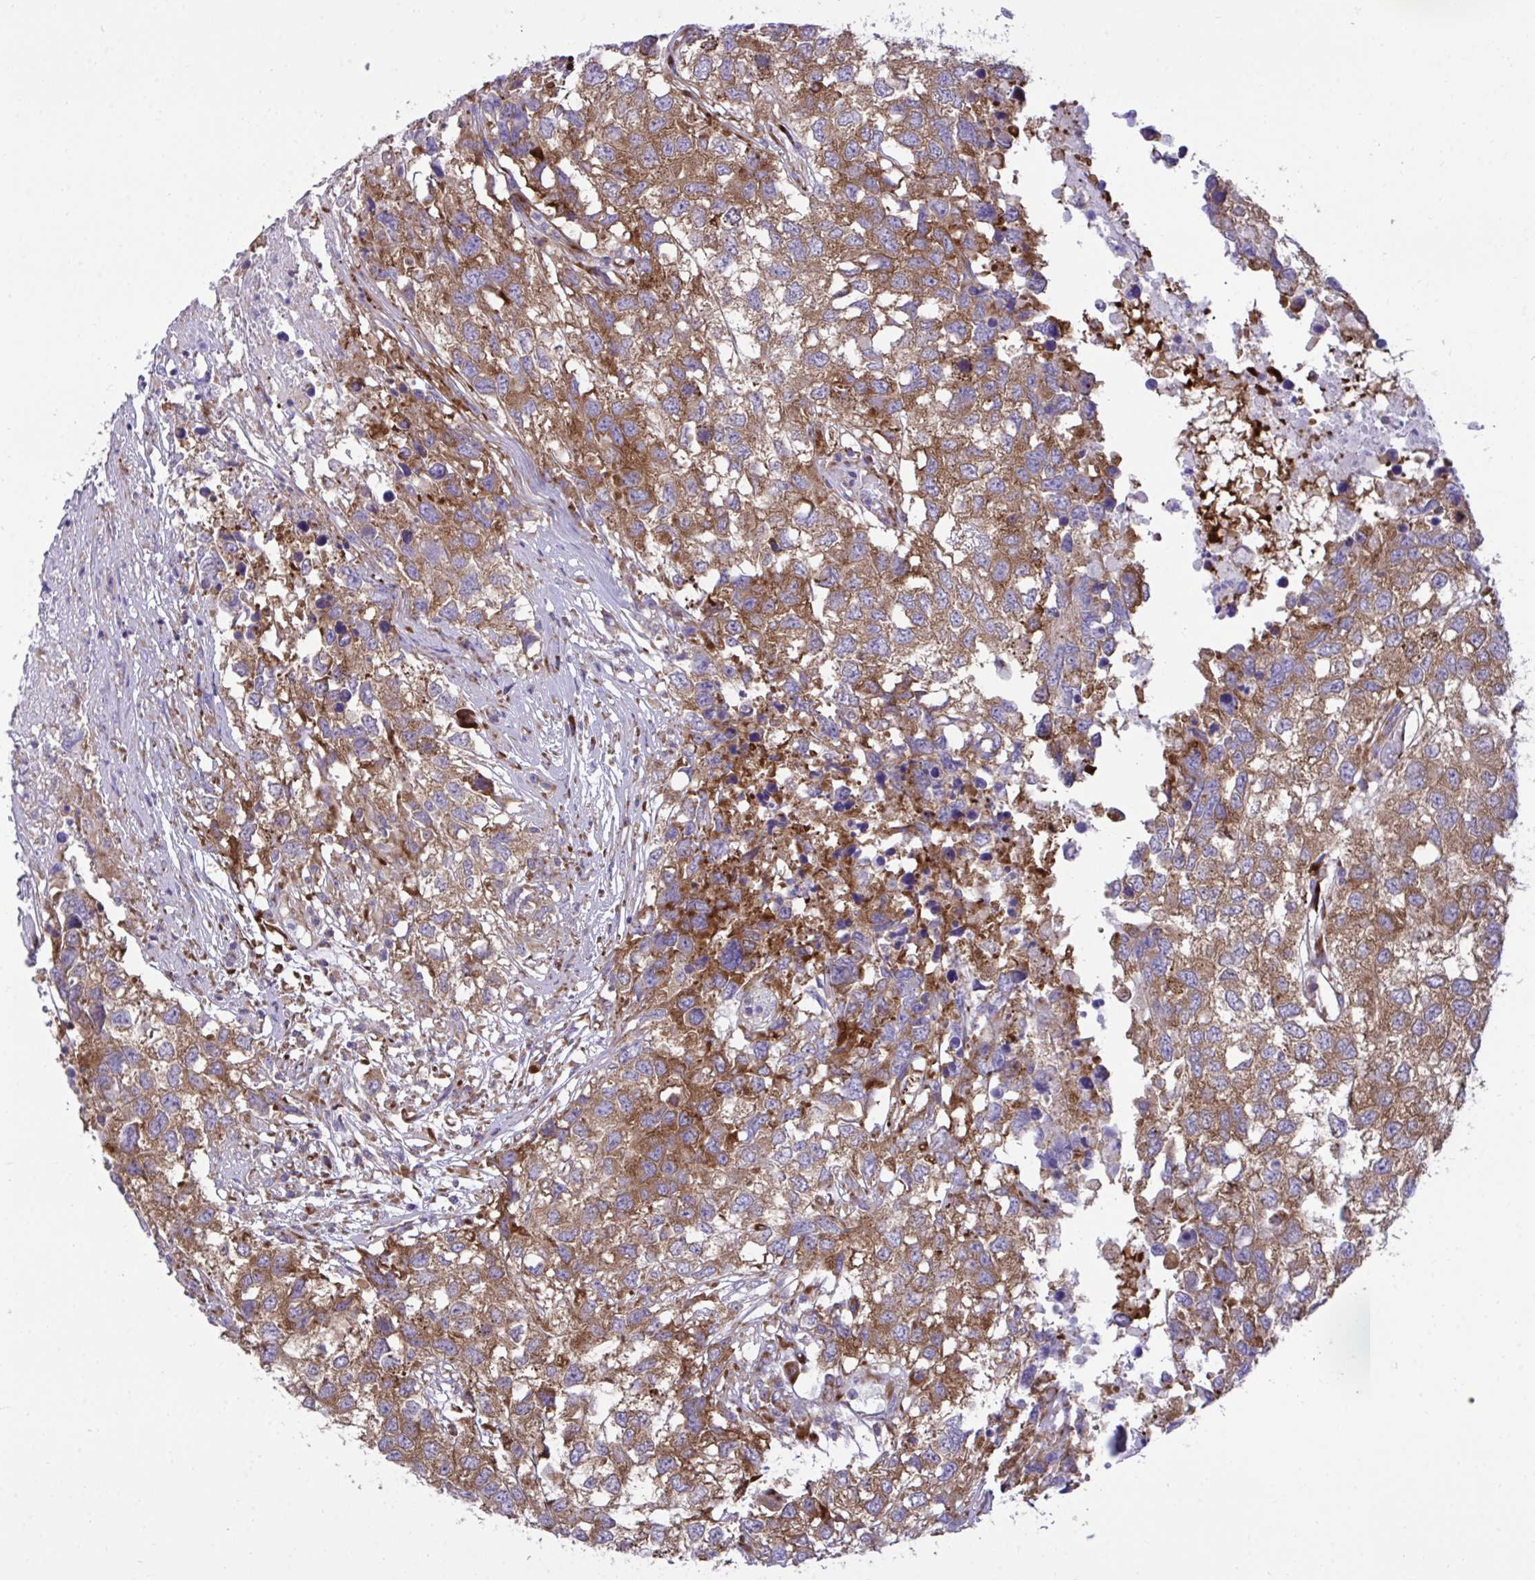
{"staining": {"intensity": "moderate", "quantity": ">75%", "location": "cytoplasmic/membranous"}, "tissue": "testis cancer", "cell_type": "Tumor cells", "image_type": "cancer", "snomed": [{"axis": "morphology", "description": "Carcinoma, Embryonal, NOS"}, {"axis": "topography", "description": "Testis"}], "caption": "Immunohistochemistry (IHC) photomicrograph of neoplastic tissue: embryonal carcinoma (testis) stained using immunohistochemistry (IHC) shows medium levels of moderate protein expression localized specifically in the cytoplasmic/membranous of tumor cells, appearing as a cytoplasmic/membranous brown color.", "gene": "RPS15", "patient": {"sex": "male", "age": 83}}